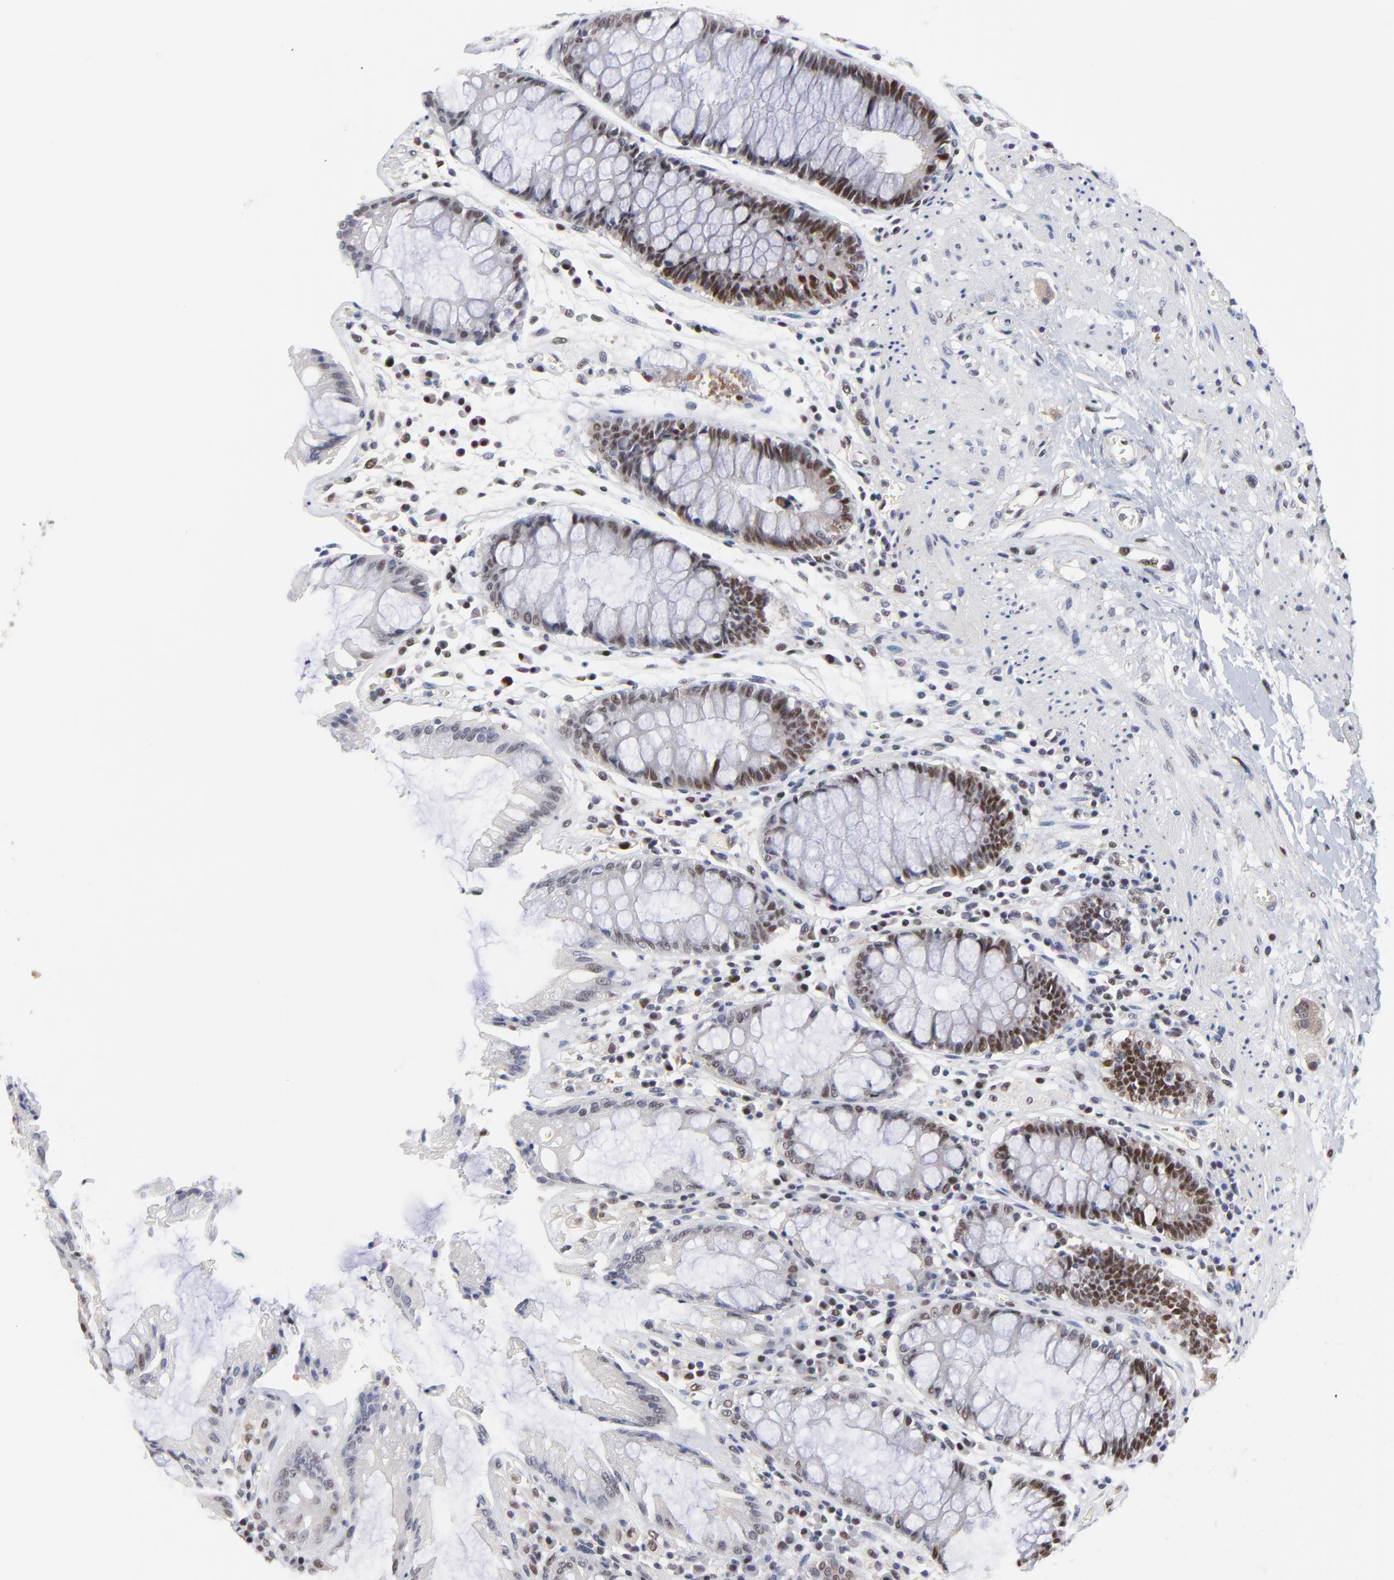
{"staining": {"intensity": "moderate", "quantity": "25%-75%", "location": "nuclear"}, "tissue": "rectum", "cell_type": "Glandular cells", "image_type": "normal", "snomed": [{"axis": "morphology", "description": "Normal tissue, NOS"}, {"axis": "topography", "description": "Rectum"}], "caption": "Immunohistochemistry photomicrograph of benign human rectum stained for a protein (brown), which demonstrates medium levels of moderate nuclear expression in about 25%-75% of glandular cells.", "gene": "OGFOD1", "patient": {"sex": "female", "age": 46}}